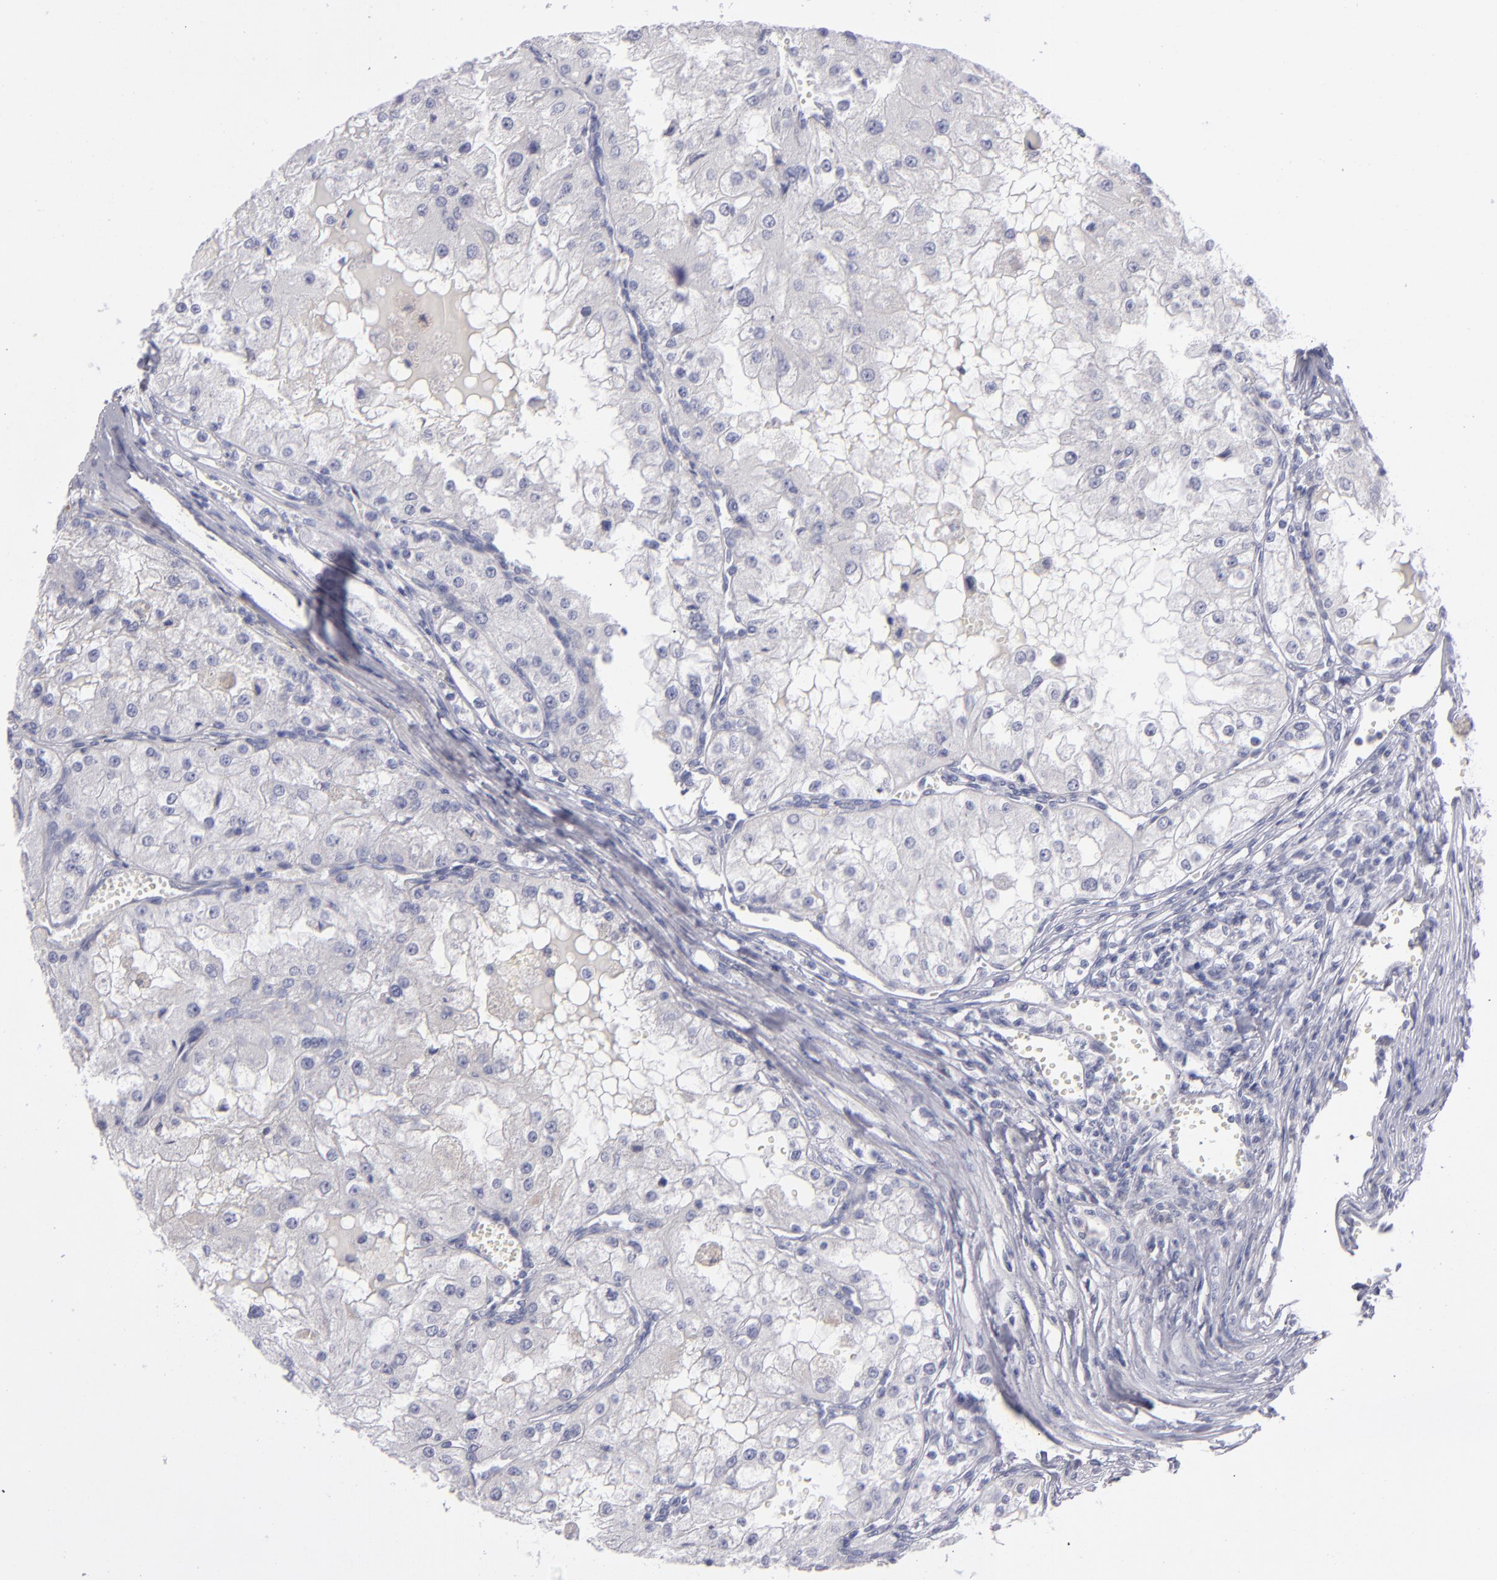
{"staining": {"intensity": "negative", "quantity": "none", "location": "none"}, "tissue": "renal cancer", "cell_type": "Tumor cells", "image_type": "cancer", "snomed": [{"axis": "morphology", "description": "Adenocarcinoma, NOS"}, {"axis": "topography", "description": "Kidney"}], "caption": "Renal adenocarcinoma stained for a protein using immunohistochemistry (IHC) reveals no staining tumor cells.", "gene": "ITGB4", "patient": {"sex": "female", "age": 74}}